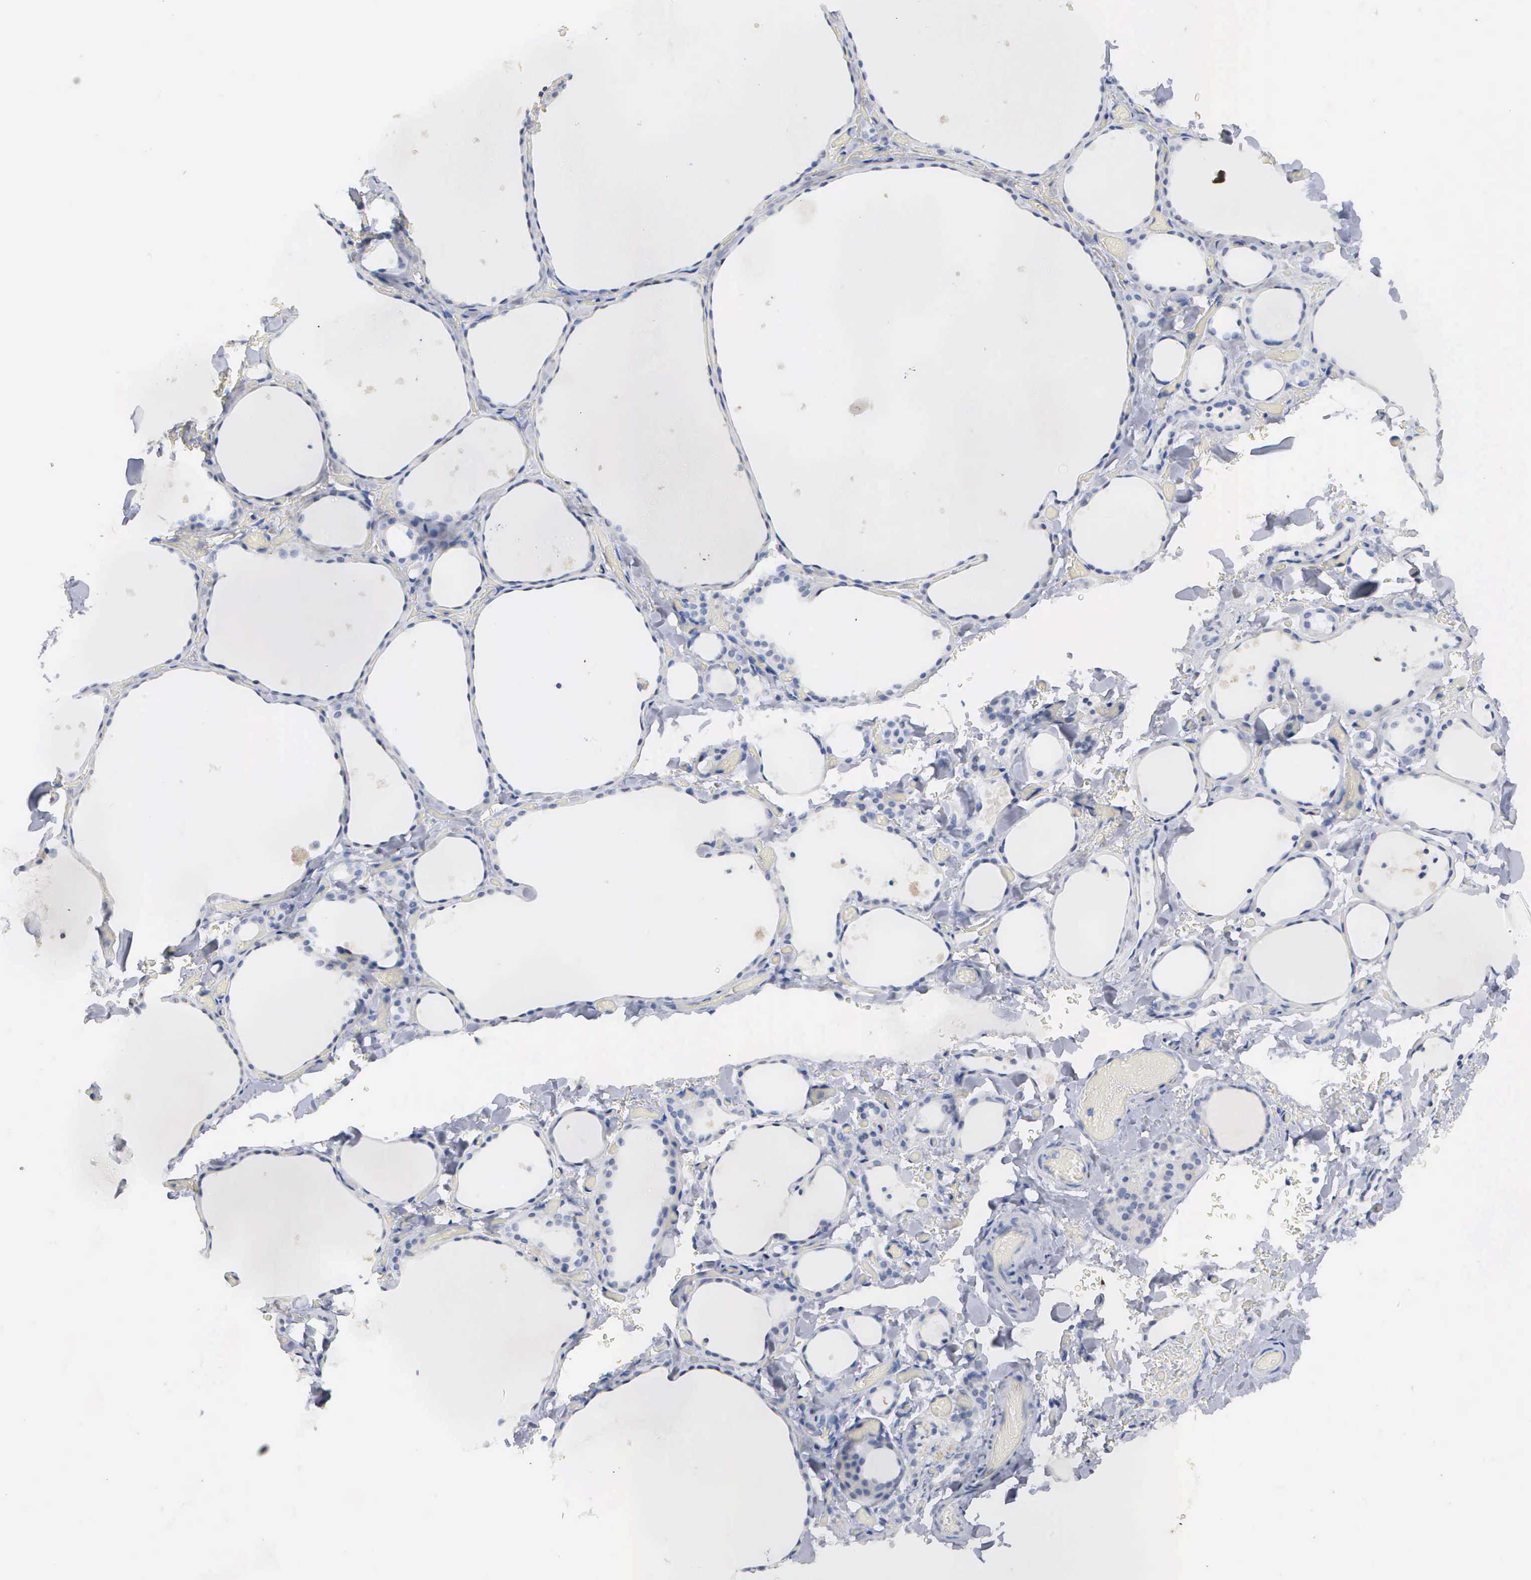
{"staining": {"intensity": "negative", "quantity": "none", "location": "none"}, "tissue": "thyroid gland", "cell_type": "Glandular cells", "image_type": "normal", "snomed": [{"axis": "morphology", "description": "Normal tissue, NOS"}, {"axis": "topography", "description": "Thyroid gland"}], "caption": "There is no significant positivity in glandular cells of thyroid gland. The staining was performed using DAB (3,3'-diaminobenzidine) to visualize the protein expression in brown, while the nuclei were stained in blue with hematoxylin (Magnification: 20x).", "gene": "ASPHD2", "patient": {"sex": "male", "age": 34}}